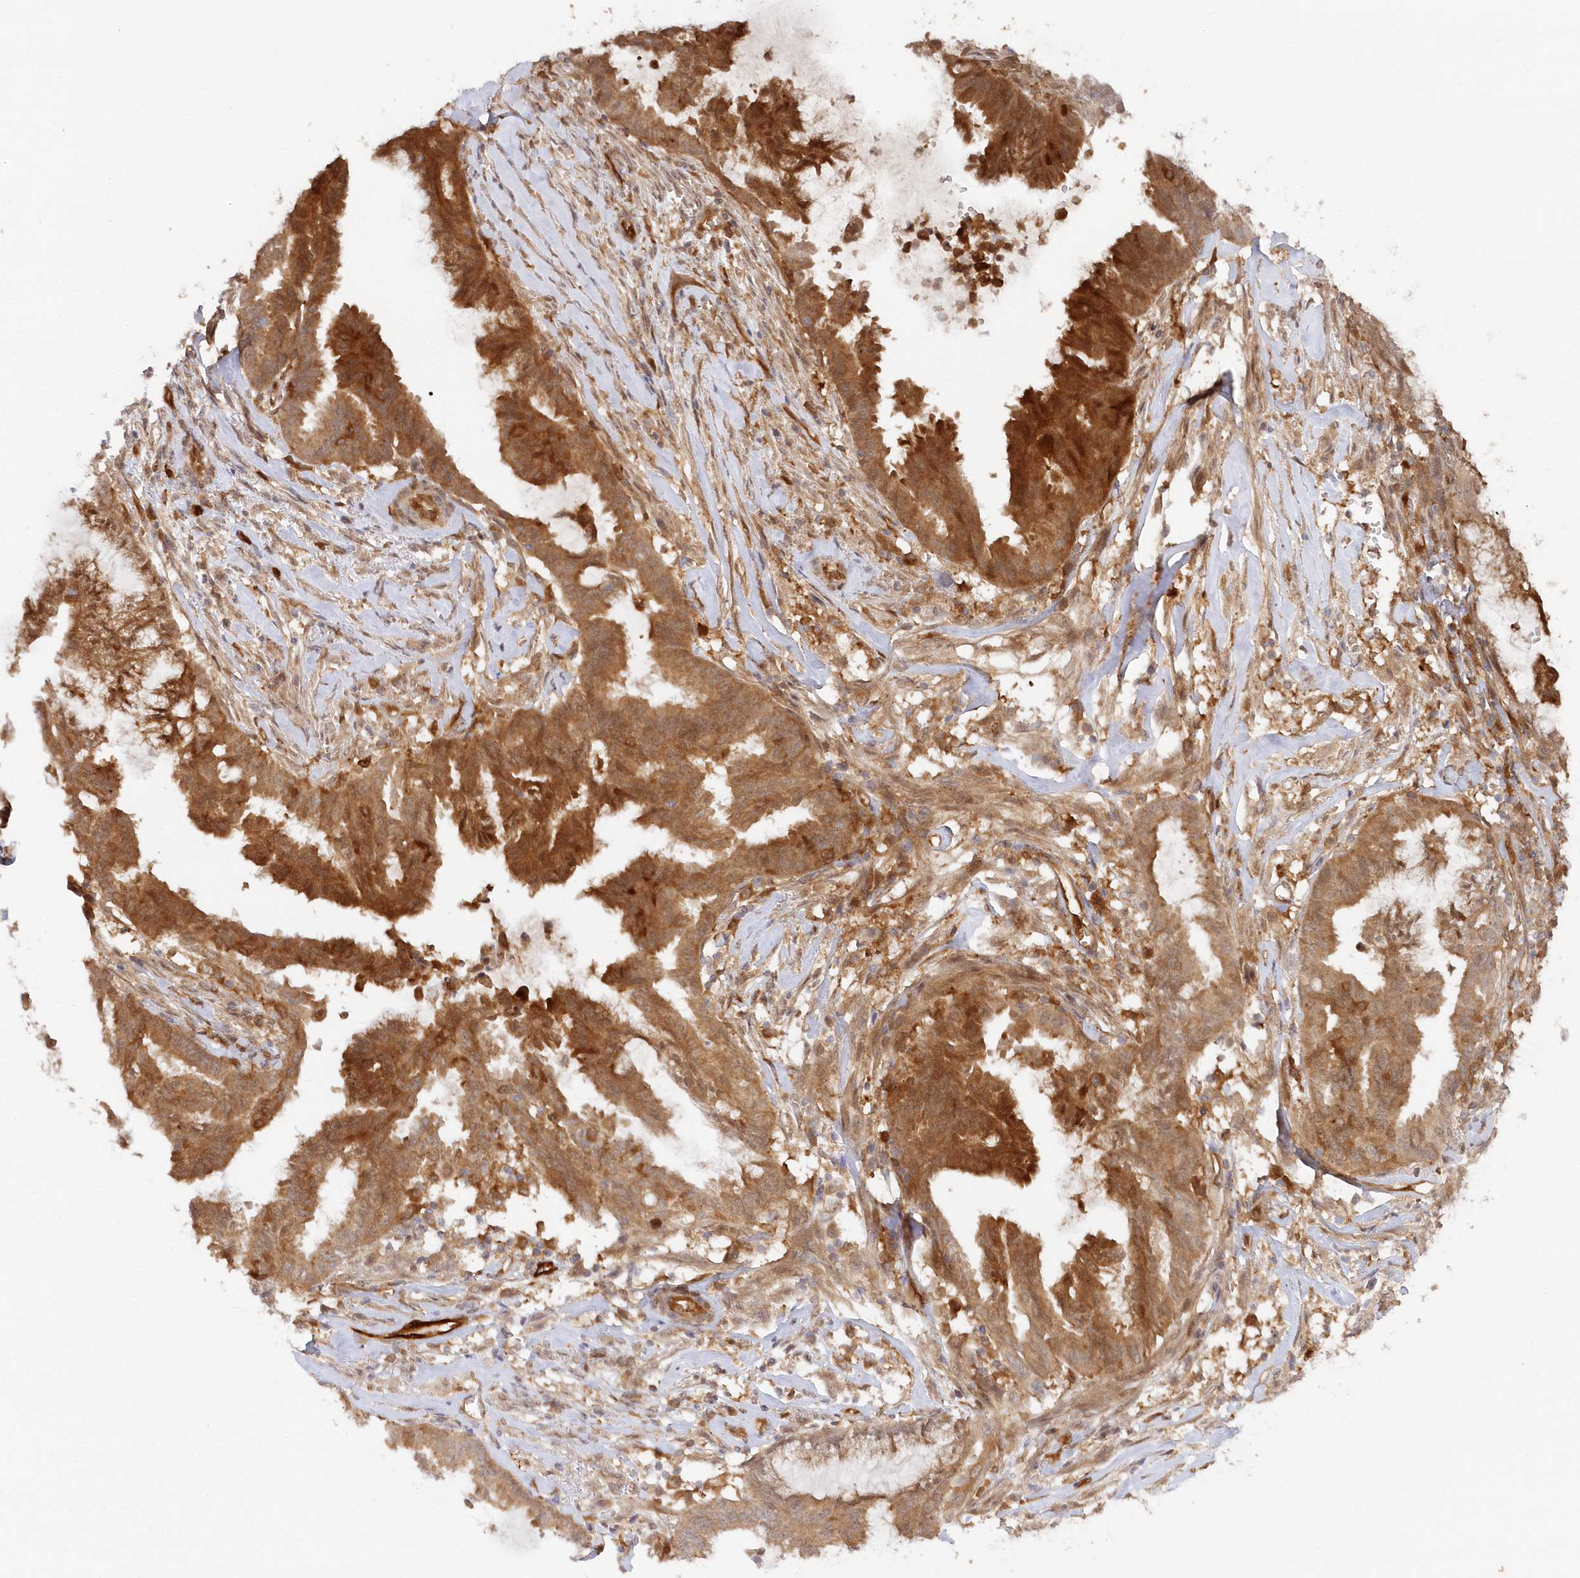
{"staining": {"intensity": "strong", "quantity": ">75%", "location": "cytoplasmic/membranous"}, "tissue": "endometrial cancer", "cell_type": "Tumor cells", "image_type": "cancer", "snomed": [{"axis": "morphology", "description": "Adenocarcinoma, NOS"}, {"axis": "topography", "description": "Endometrium"}], "caption": "IHC histopathology image of neoplastic tissue: endometrial cancer stained using immunohistochemistry reveals high levels of strong protein expression localized specifically in the cytoplasmic/membranous of tumor cells, appearing as a cytoplasmic/membranous brown color.", "gene": "GBE1", "patient": {"sex": "female", "age": 86}}